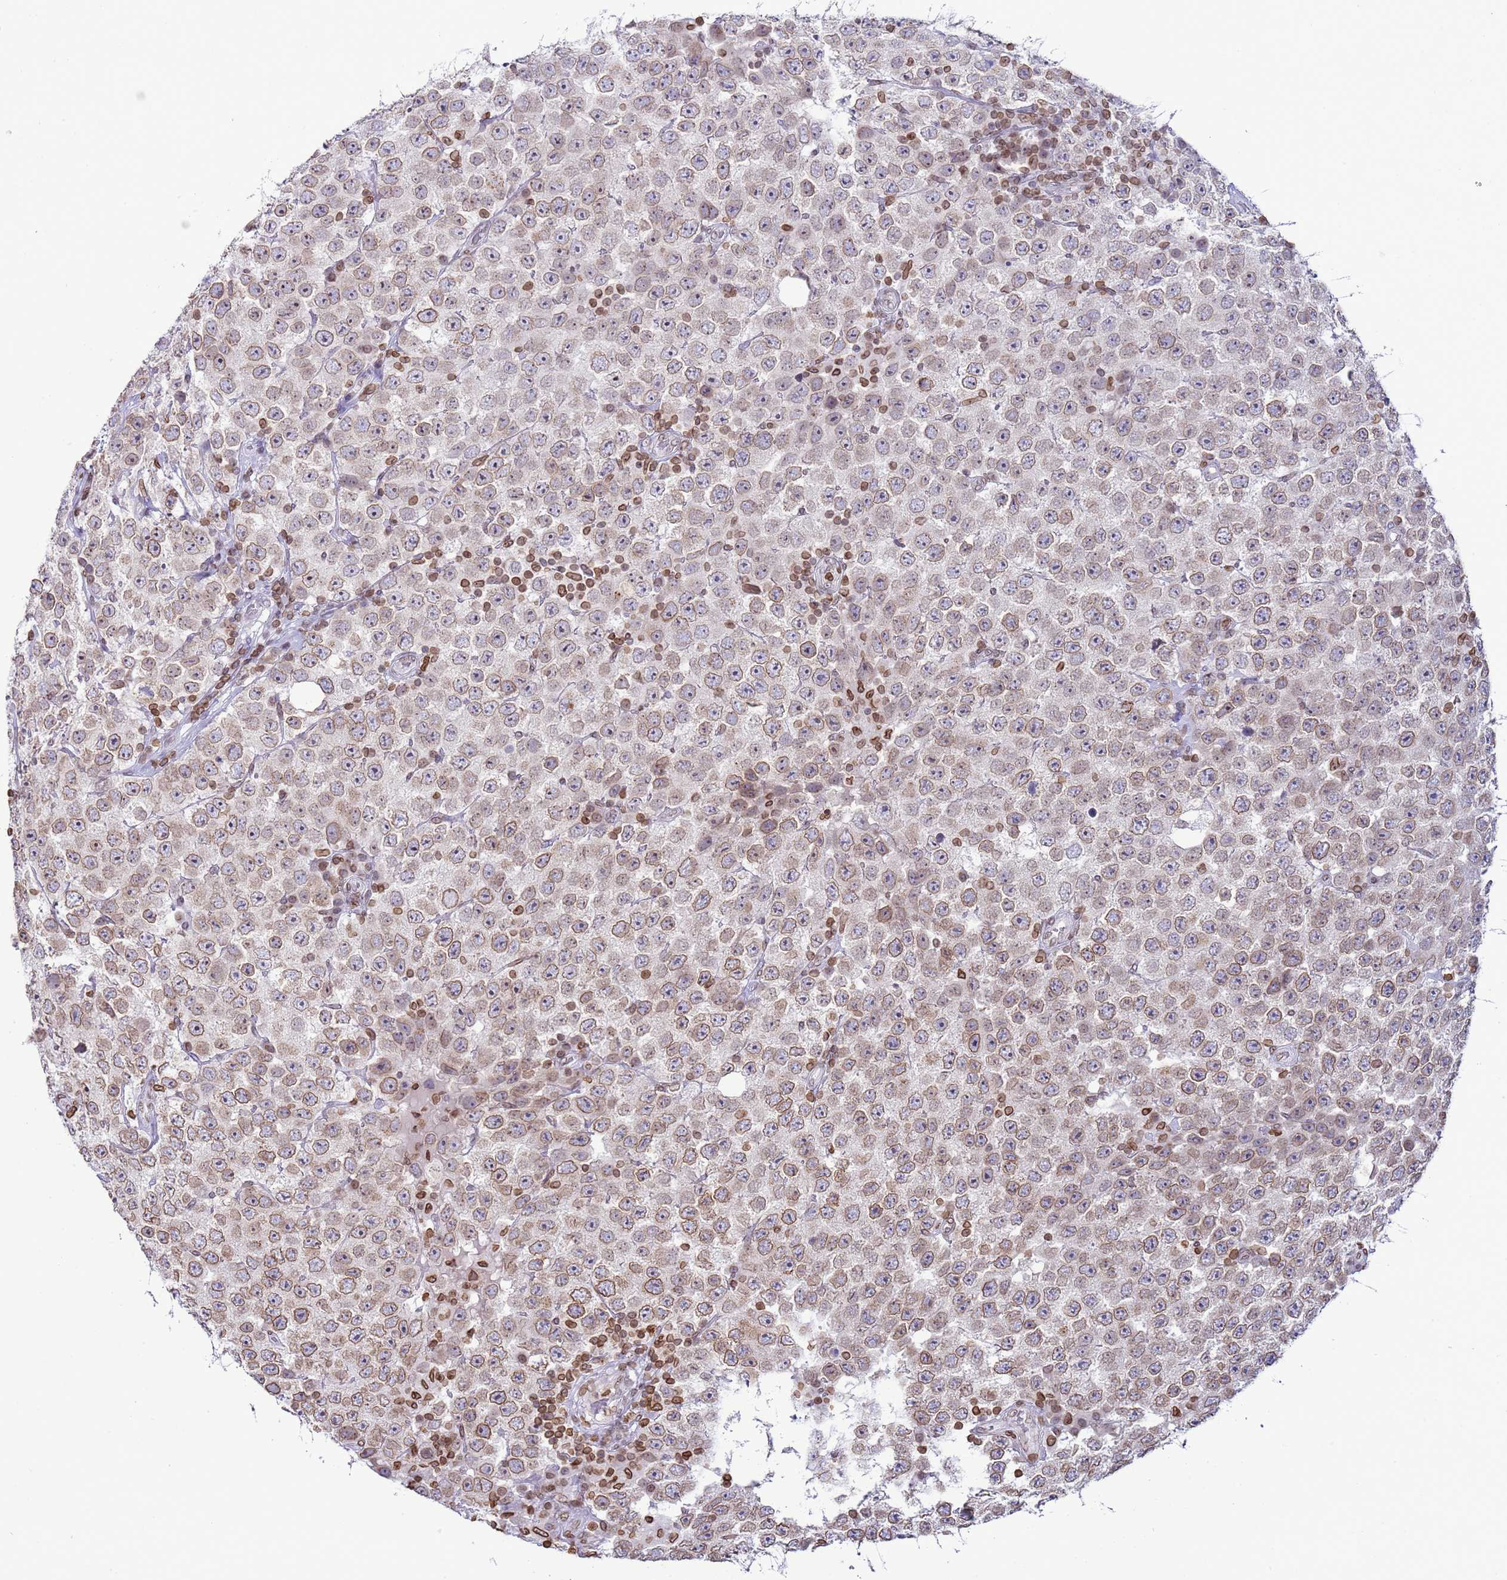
{"staining": {"intensity": "moderate", "quantity": ">75%", "location": "cytoplasmic/membranous,nuclear"}, "tissue": "testis cancer", "cell_type": "Tumor cells", "image_type": "cancer", "snomed": [{"axis": "morphology", "description": "Seminoma, NOS"}, {"axis": "topography", "description": "Testis"}], "caption": "A medium amount of moderate cytoplasmic/membranous and nuclear staining is present in approximately >75% of tumor cells in testis cancer tissue. Using DAB (brown) and hematoxylin (blue) stains, captured at high magnification using brightfield microscopy.", "gene": "DHX37", "patient": {"sex": "male", "age": 28}}